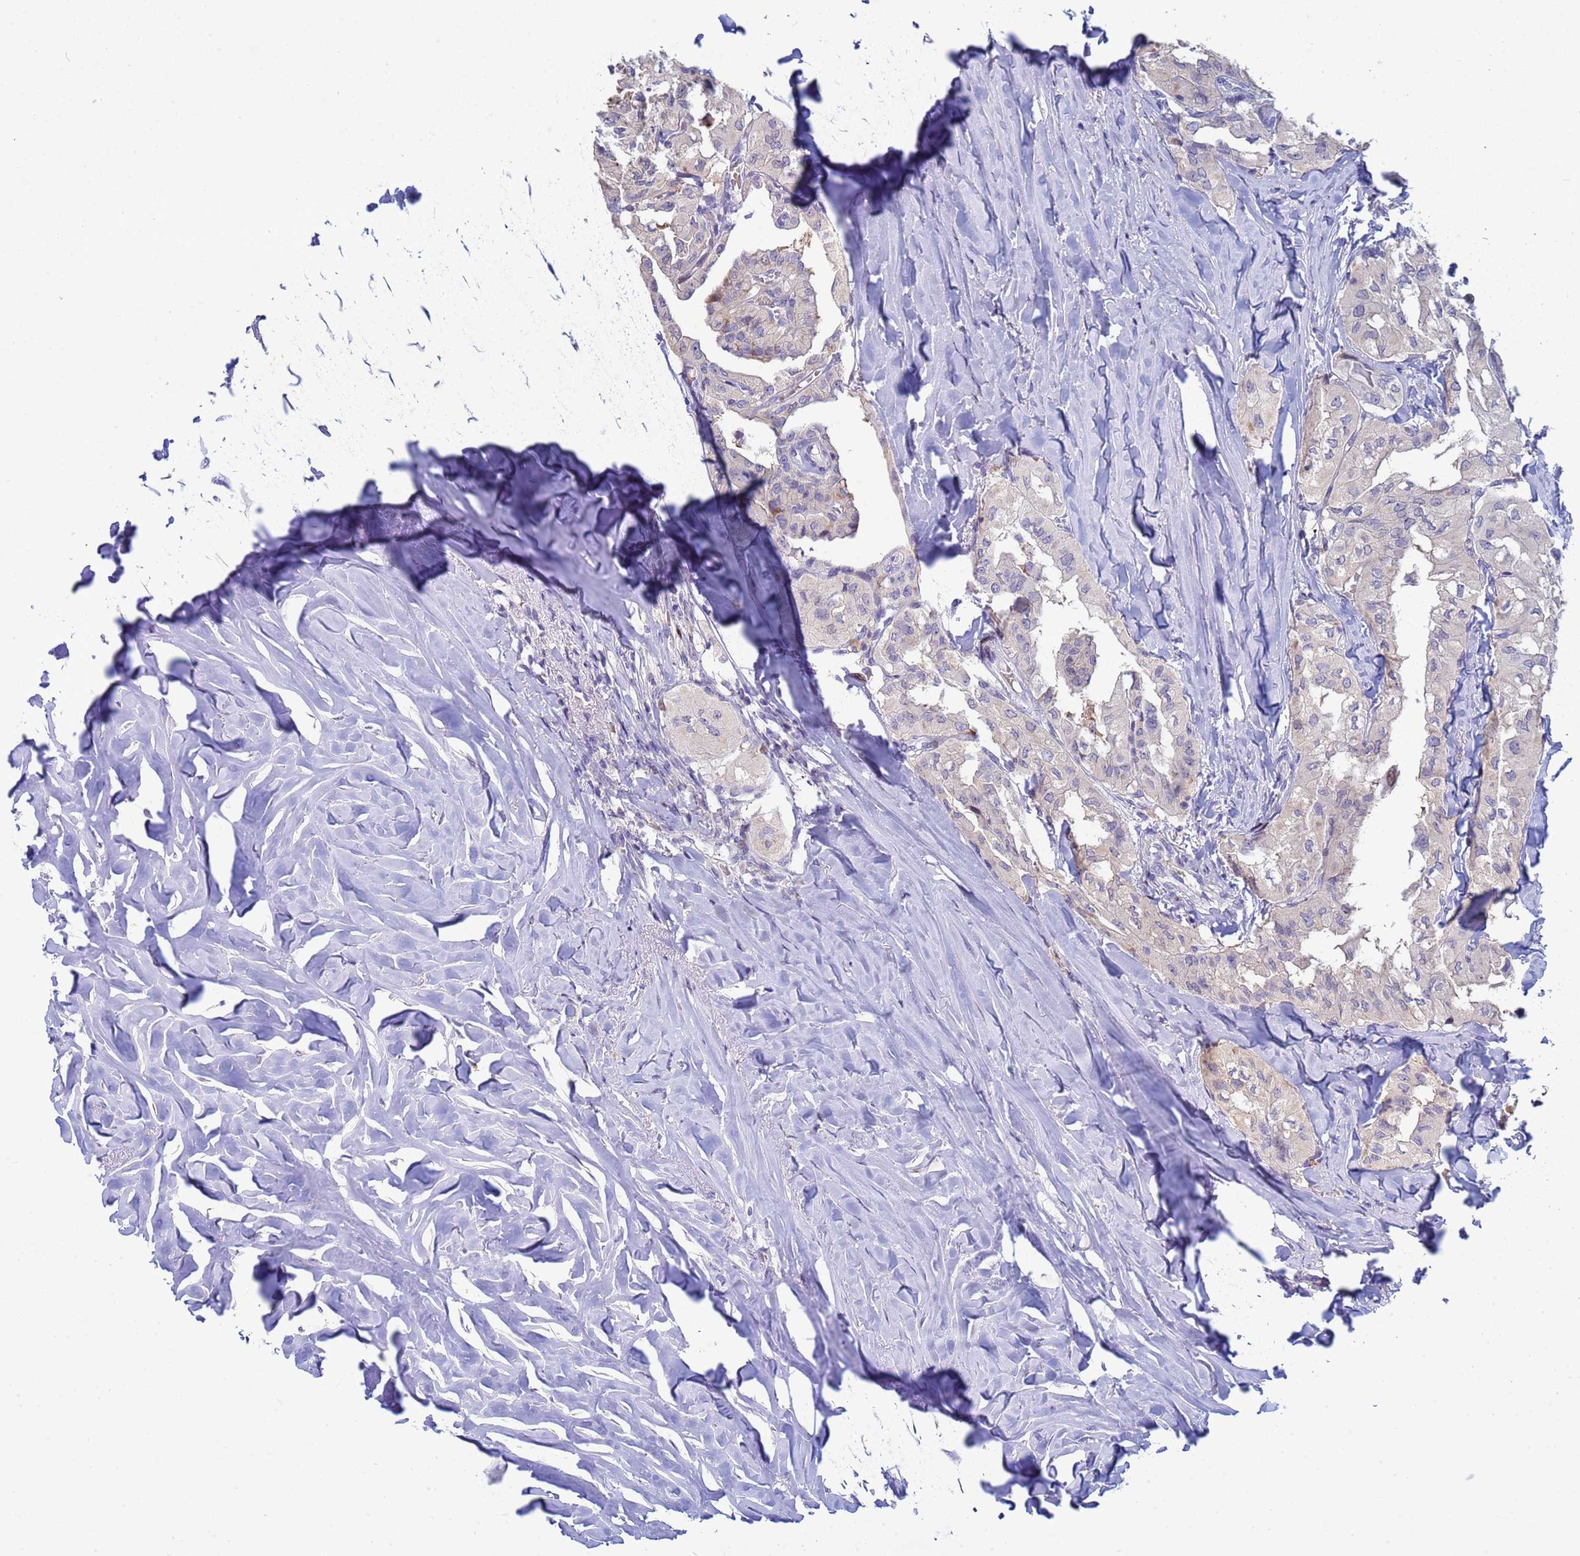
{"staining": {"intensity": "negative", "quantity": "none", "location": "none"}, "tissue": "thyroid cancer", "cell_type": "Tumor cells", "image_type": "cancer", "snomed": [{"axis": "morphology", "description": "Papillary adenocarcinoma, NOS"}, {"axis": "topography", "description": "Thyroid gland"}], "caption": "The photomicrograph shows no staining of tumor cells in papillary adenocarcinoma (thyroid).", "gene": "PPP6R1", "patient": {"sex": "female", "age": 59}}